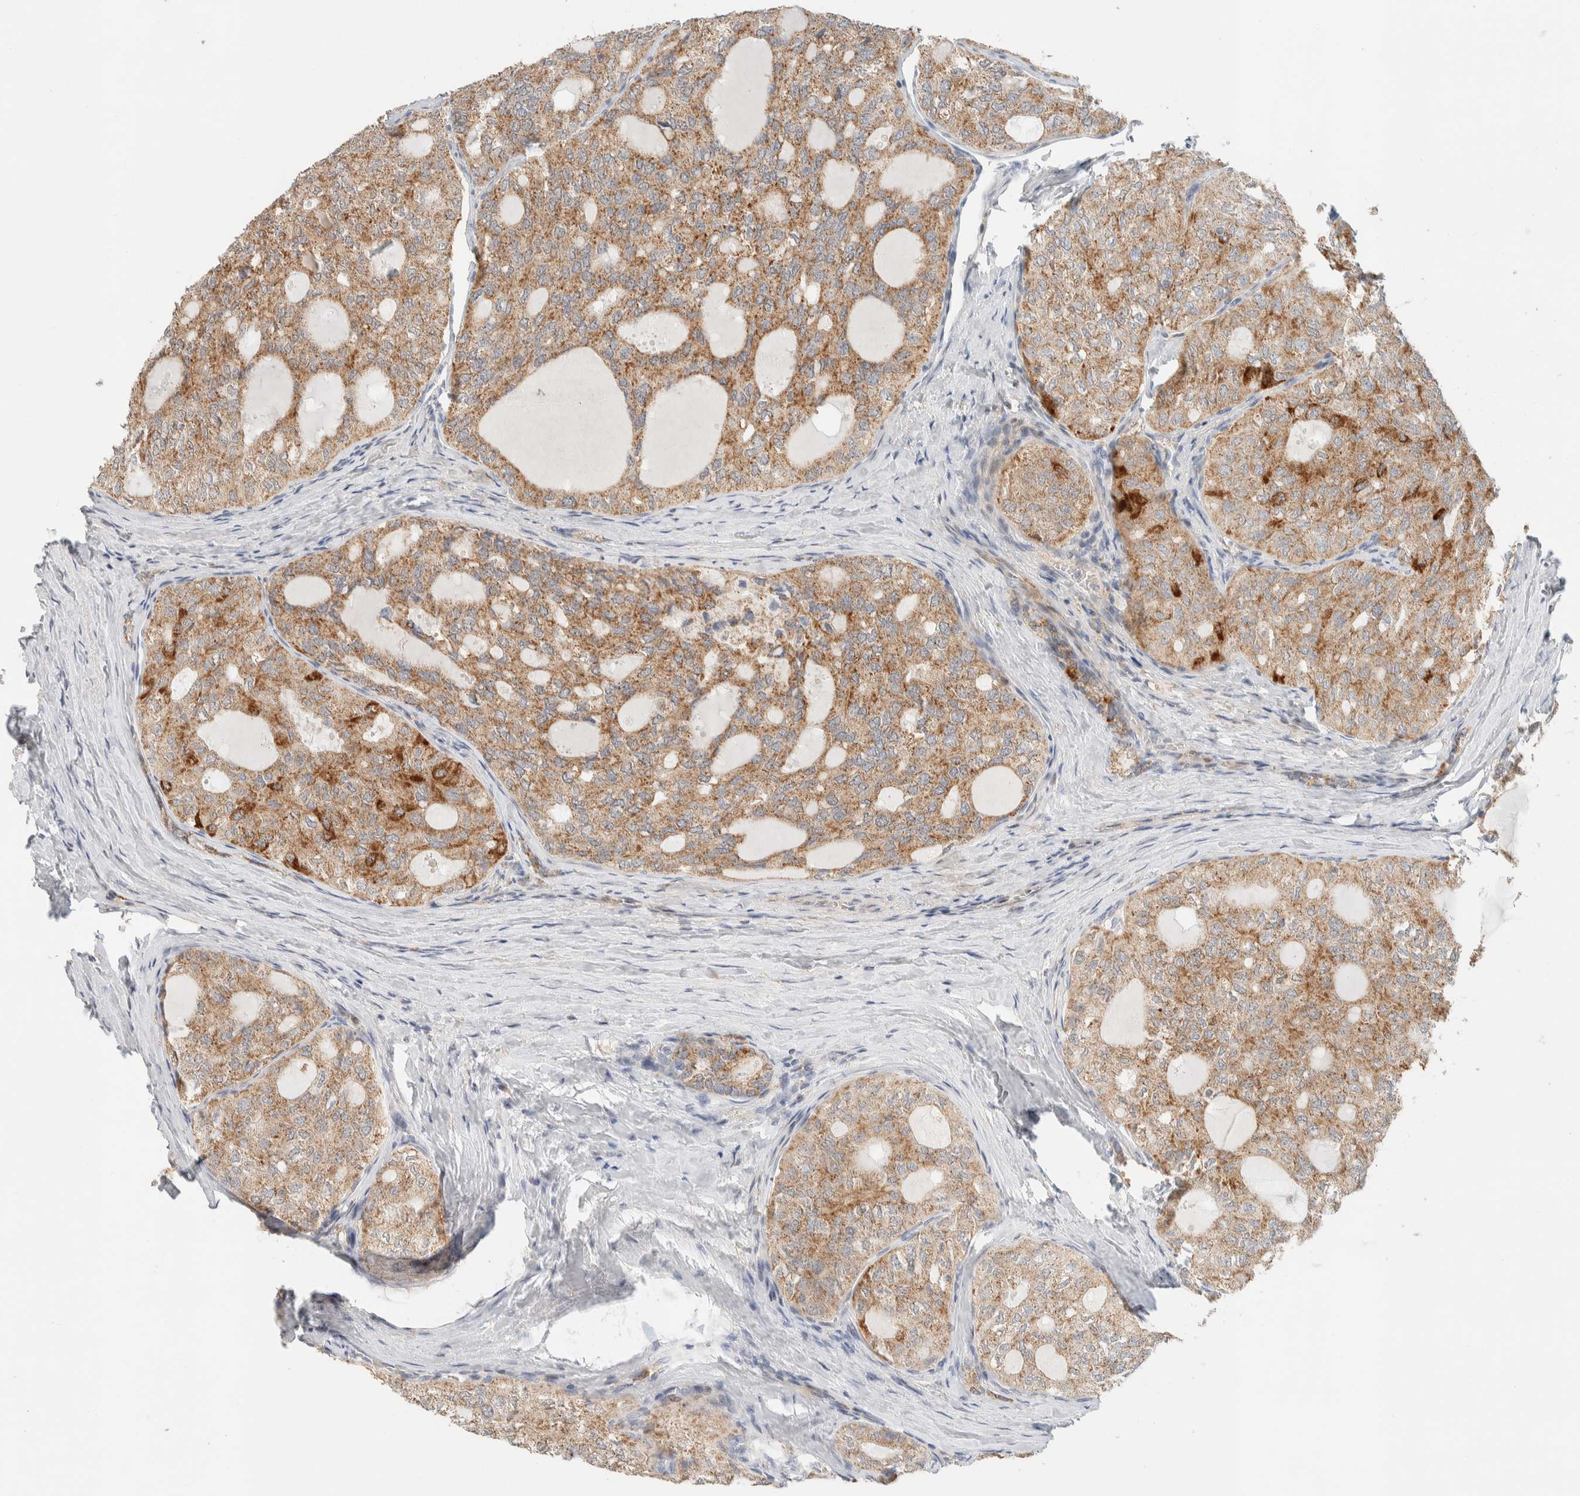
{"staining": {"intensity": "moderate", "quantity": ">75%", "location": "cytoplasmic/membranous"}, "tissue": "thyroid cancer", "cell_type": "Tumor cells", "image_type": "cancer", "snomed": [{"axis": "morphology", "description": "Follicular adenoma carcinoma, NOS"}, {"axis": "topography", "description": "Thyroid gland"}], "caption": "Moderate cytoplasmic/membranous positivity for a protein is appreciated in approximately >75% of tumor cells of thyroid cancer (follicular adenoma carcinoma) using immunohistochemistry (IHC).", "gene": "HDHD3", "patient": {"sex": "male", "age": 75}}